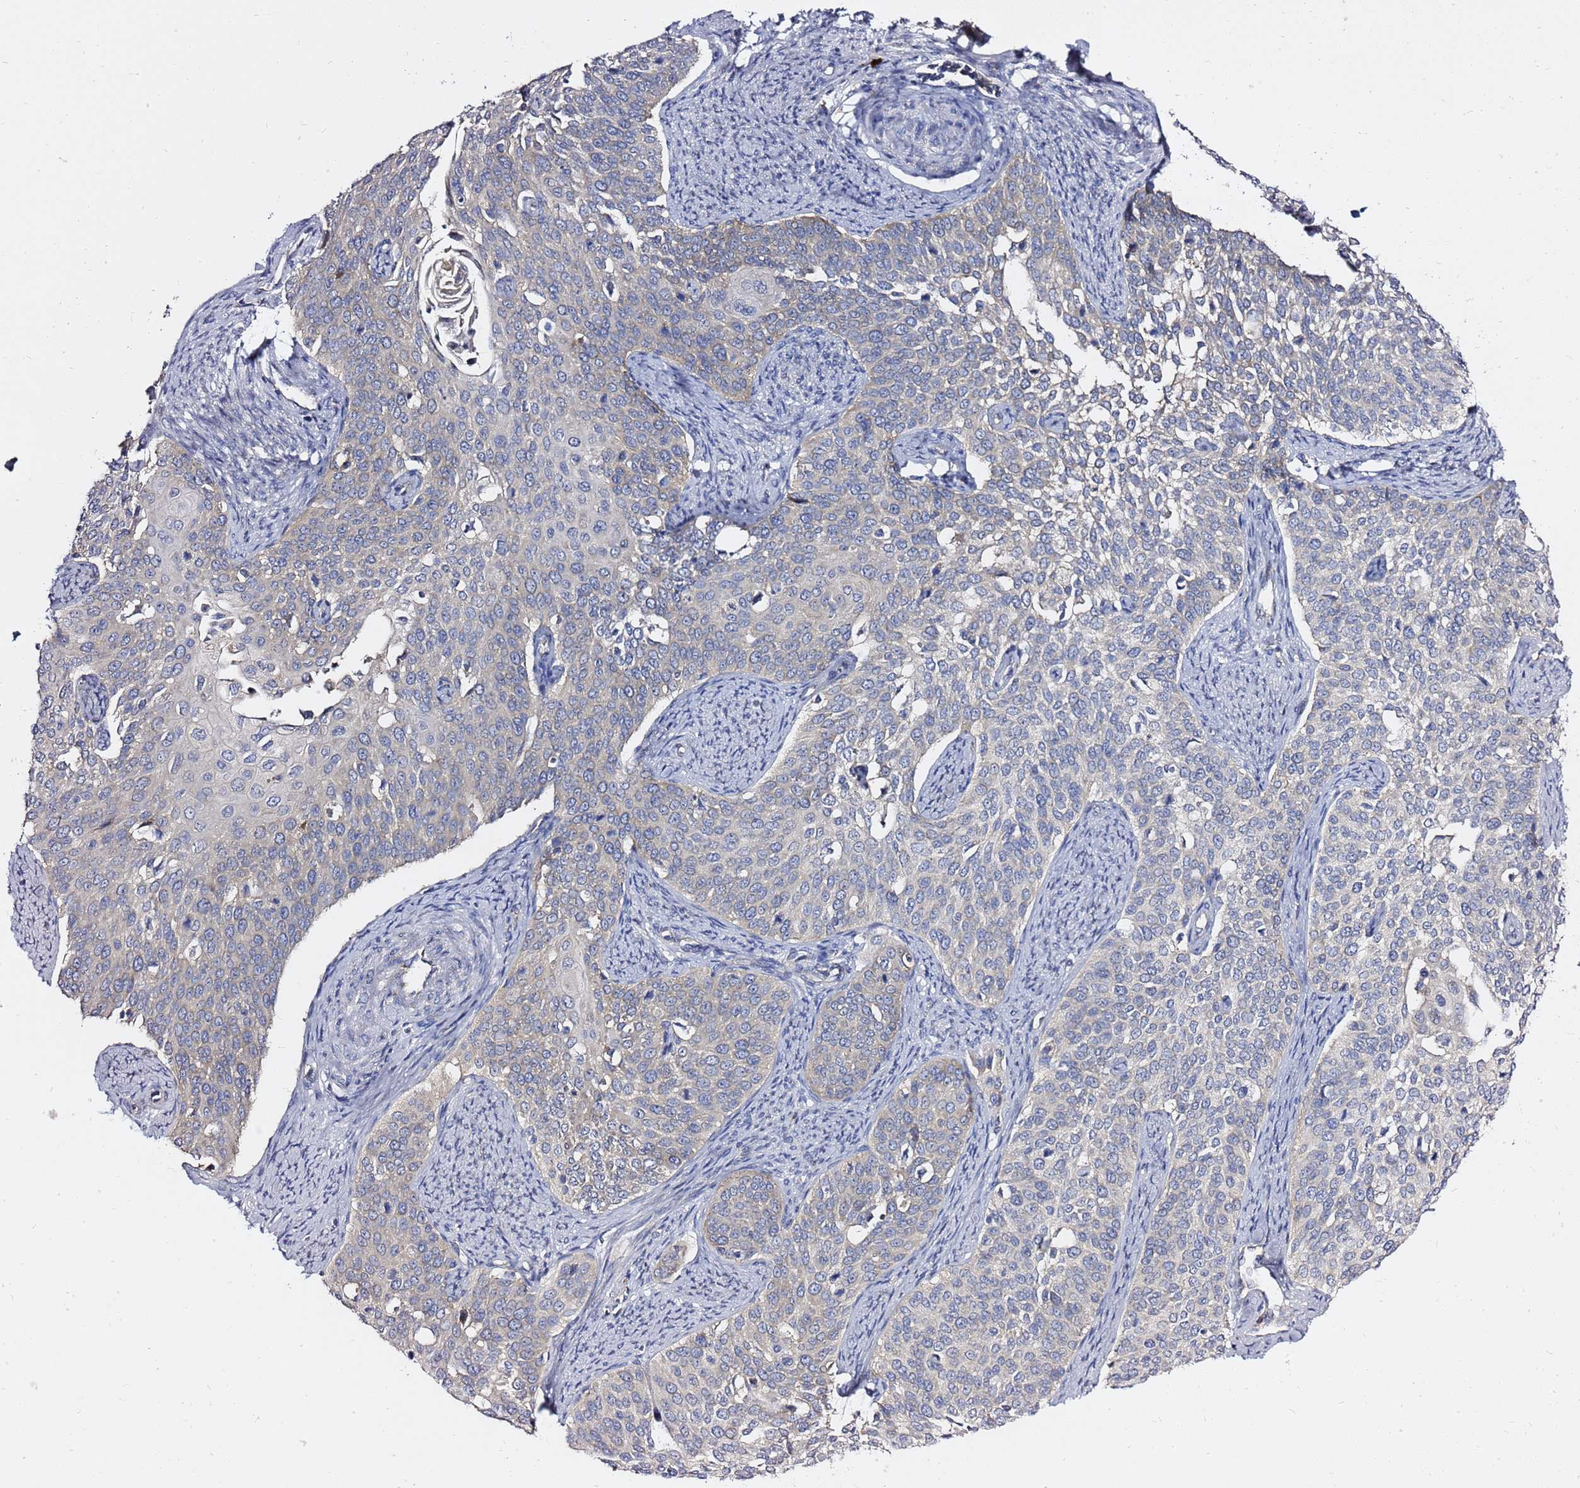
{"staining": {"intensity": "negative", "quantity": "none", "location": "none"}, "tissue": "cervical cancer", "cell_type": "Tumor cells", "image_type": "cancer", "snomed": [{"axis": "morphology", "description": "Squamous cell carcinoma, NOS"}, {"axis": "topography", "description": "Cervix"}], "caption": "Immunohistochemical staining of human cervical squamous cell carcinoma displays no significant staining in tumor cells.", "gene": "MON1B", "patient": {"sex": "female", "age": 44}}